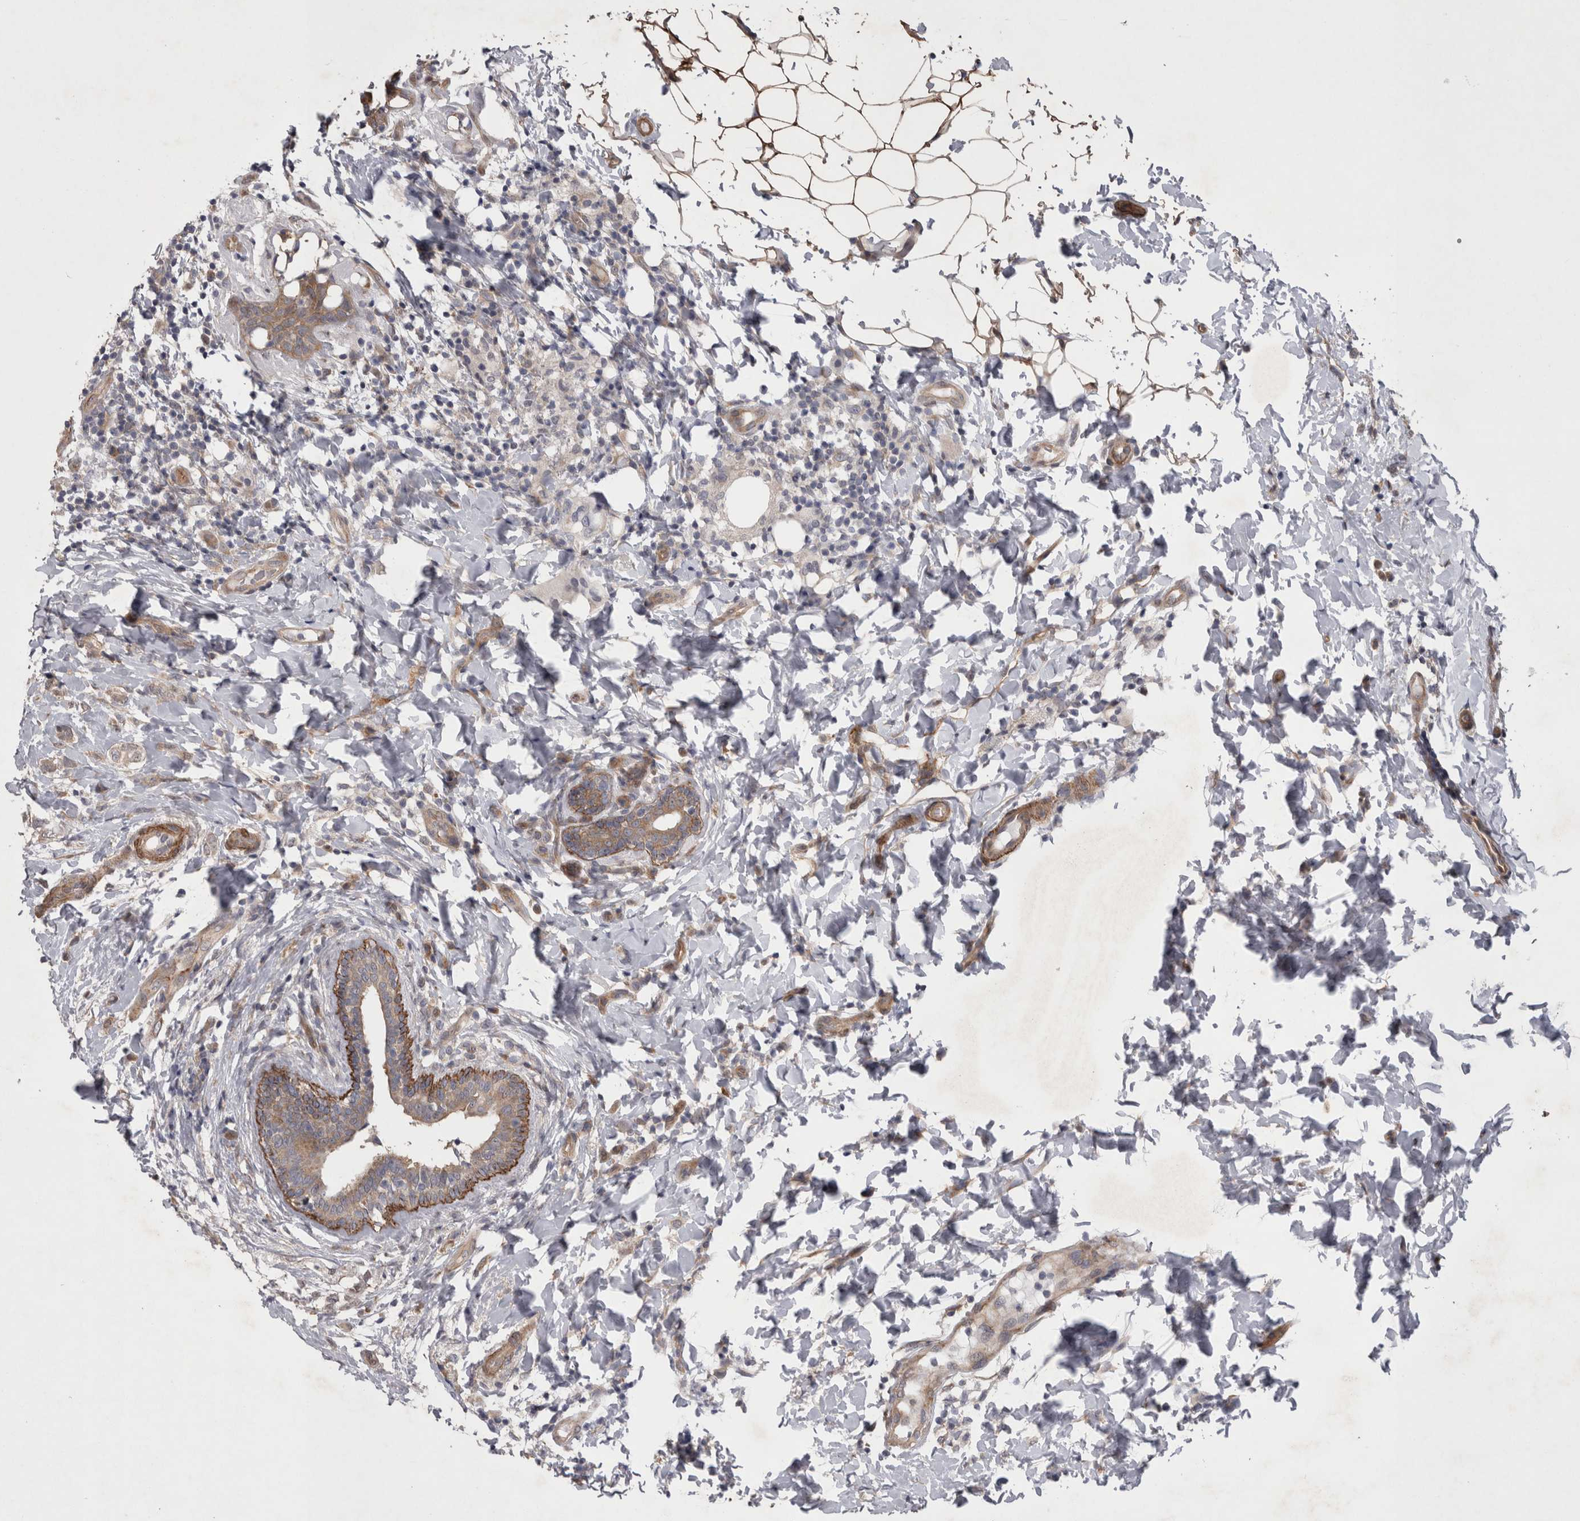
{"staining": {"intensity": "moderate", "quantity": "25%-75%", "location": "cytoplasmic/membranous"}, "tissue": "breast cancer", "cell_type": "Tumor cells", "image_type": "cancer", "snomed": [{"axis": "morphology", "description": "Normal tissue, NOS"}, {"axis": "morphology", "description": "Lobular carcinoma"}, {"axis": "topography", "description": "Breast"}], "caption": "Immunohistochemistry (IHC) of breast cancer (lobular carcinoma) shows medium levels of moderate cytoplasmic/membranous positivity in approximately 25%-75% of tumor cells. The protein of interest is stained brown, and the nuclei are stained in blue (DAB (3,3'-diaminobenzidine) IHC with brightfield microscopy, high magnification).", "gene": "DDX6", "patient": {"sex": "female", "age": 47}}